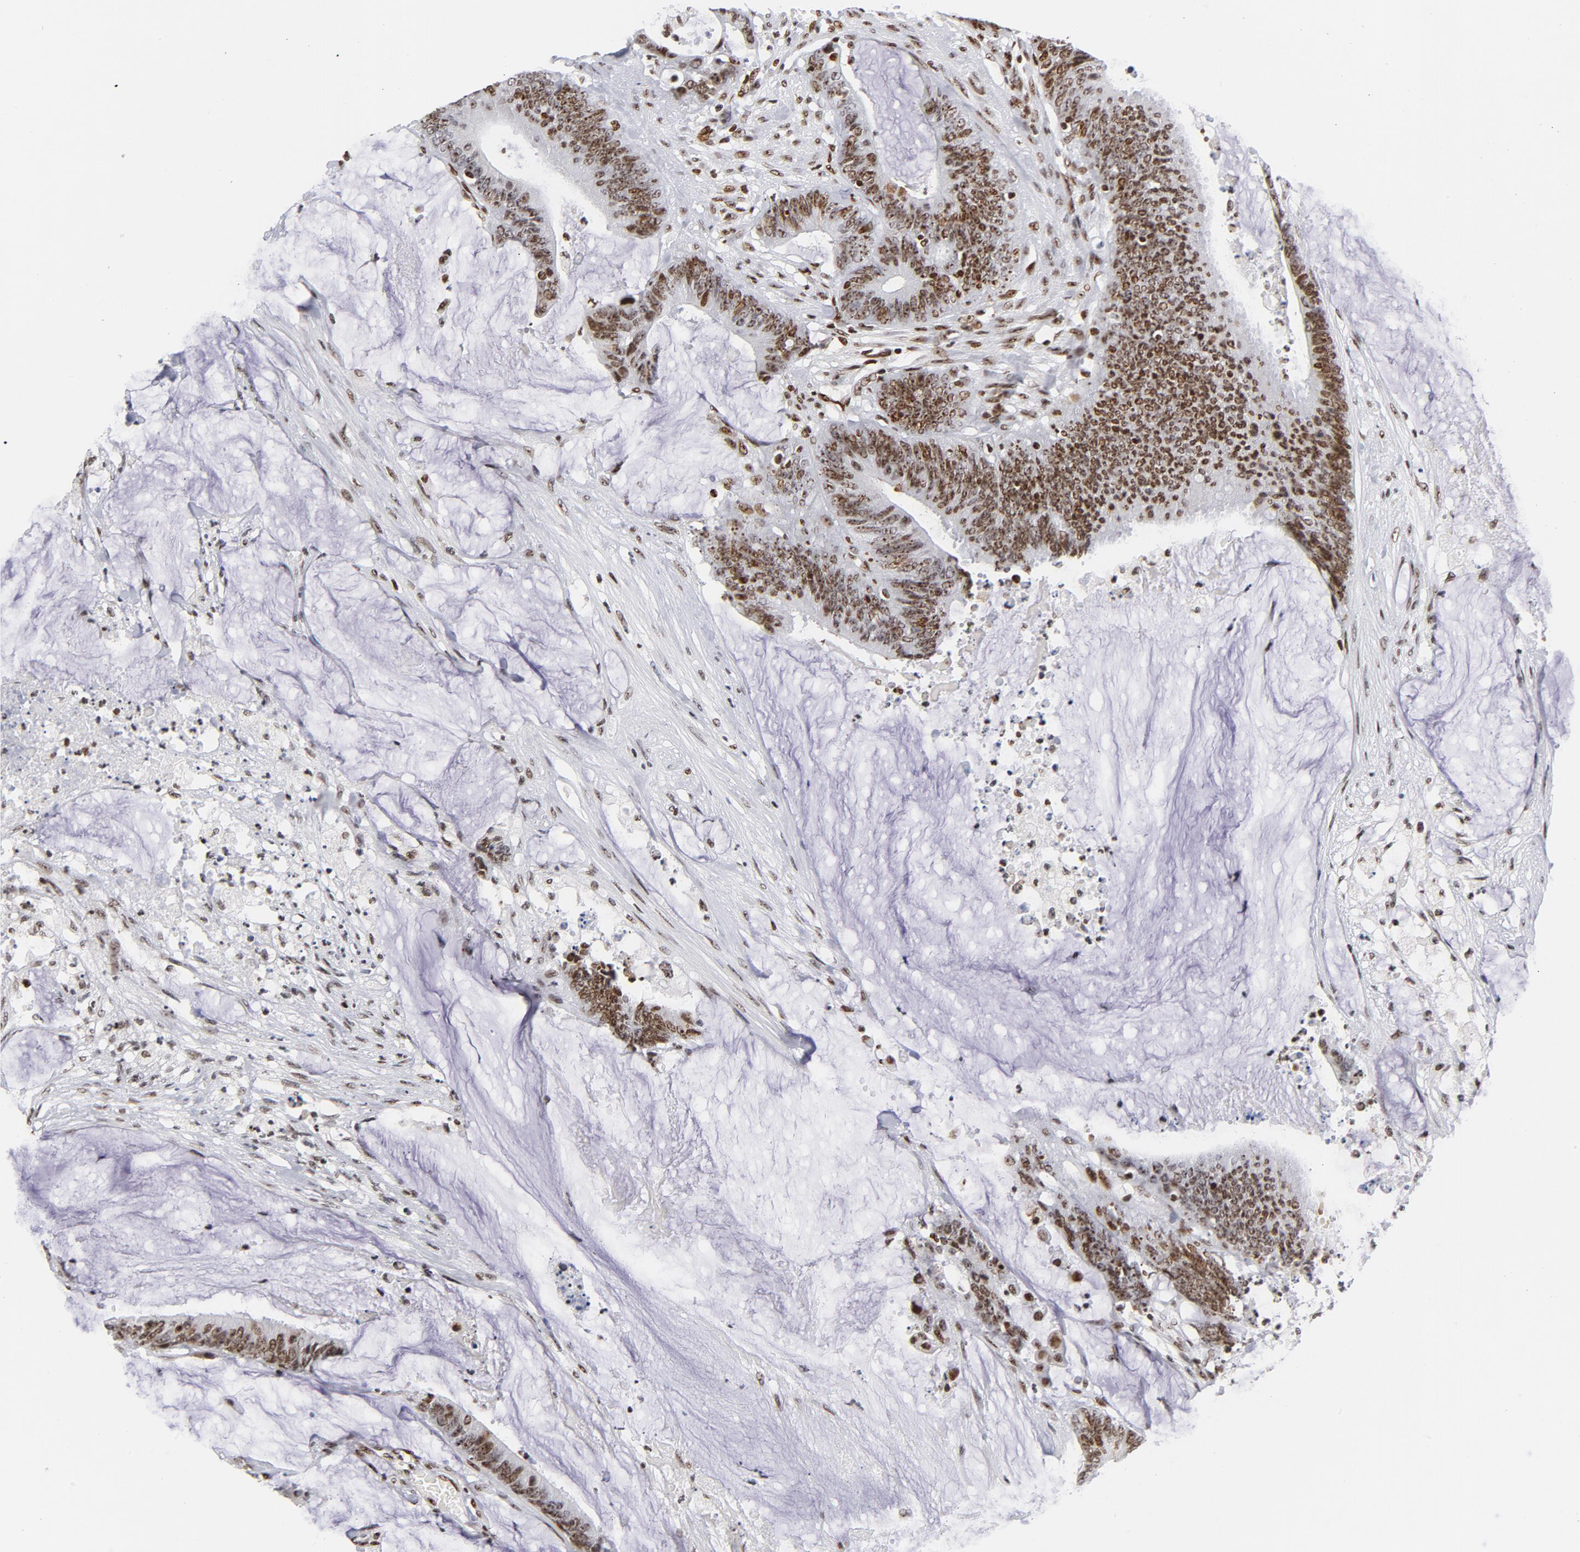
{"staining": {"intensity": "moderate", "quantity": ">75%", "location": "nuclear"}, "tissue": "colorectal cancer", "cell_type": "Tumor cells", "image_type": "cancer", "snomed": [{"axis": "morphology", "description": "Adenocarcinoma, NOS"}, {"axis": "topography", "description": "Rectum"}], "caption": "Adenocarcinoma (colorectal) tissue shows moderate nuclear positivity in about >75% of tumor cells (Brightfield microscopy of DAB IHC at high magnification).", "gene": "TOP2B", "patient": {"sex": "female", "age": 66}}